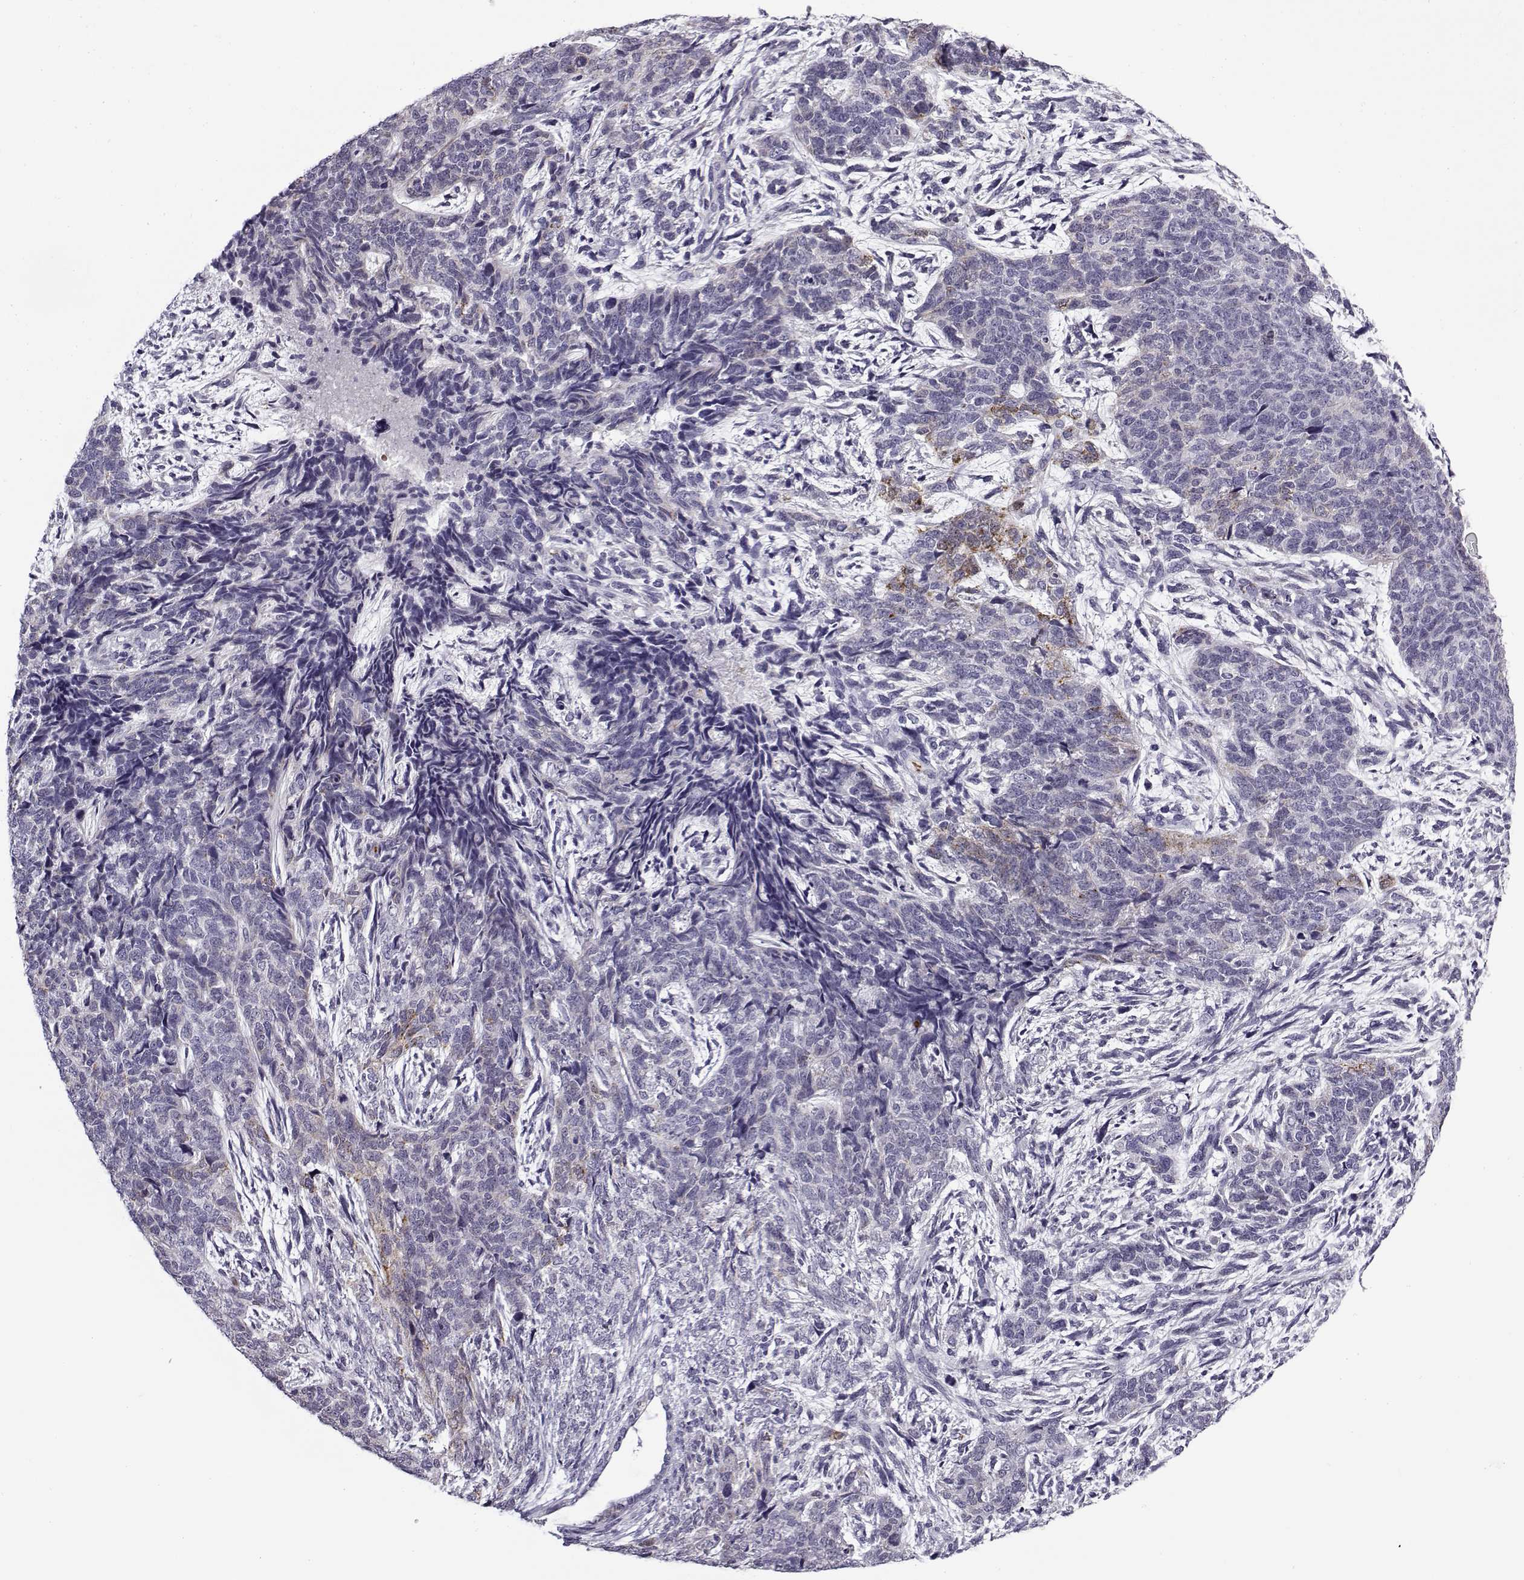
{"staining": {"intensity": "negative", "quantity": "none", "location": "none"}, "tissue": "cervical cancer", "cell_type": "Tumor cells", "image_type": "cancer", "snomed": [{"axis": "morphology", "description": "Squamous cell carcinoma, NOS"}, {"axis": "topography", "description": "Cervix"}], "caption": "Immunohistochemistry (IHC) micrograph of cervical squamous cell carcinoma stained for a protein (brown), which displays no positivity in tumor cells.", "gene": "SNCA", "patient": {"sex": "female", "age": 63}}